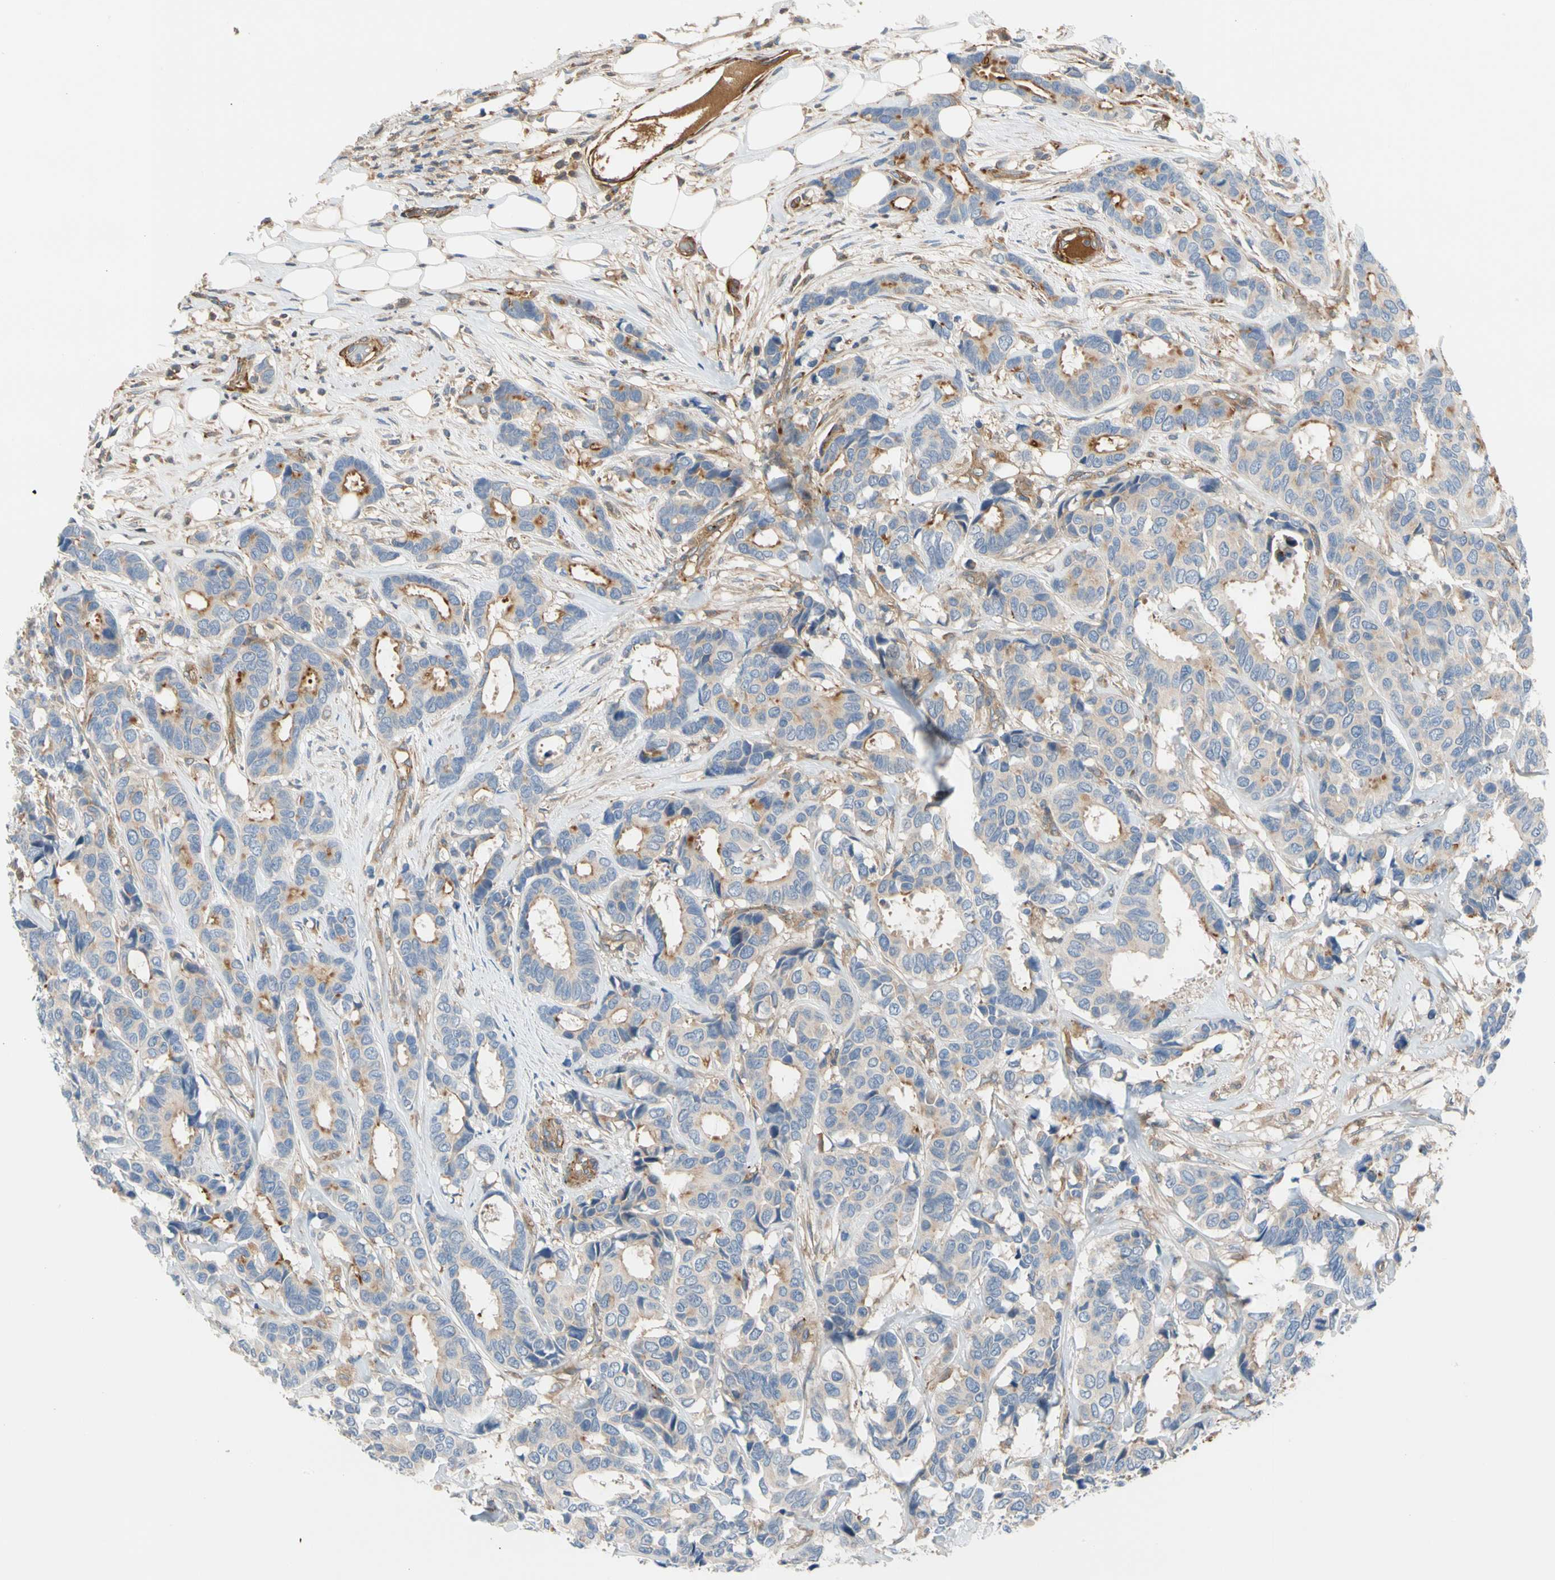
{"staining": {"intensity": "moderate", "quantity": "25%-75%", "location": "cytoplasmic/membranous"}, "tissue": "breast cancer", "cell_type": "Tumor cells", "image_type": "cancer", "snomed": [{"axis": "morphology", "description": "Duct carcinoma"}, {"axis": "topography", "description": "Breast"}], "caption": "Human breast cancer stained with a brown dye displays moderate cytoplasmic/membranous positive positivity in approximately 25%-75% of tumor cells.", "gene": "ENTREP3", "patient": {"sex": "female", "age": 87}}